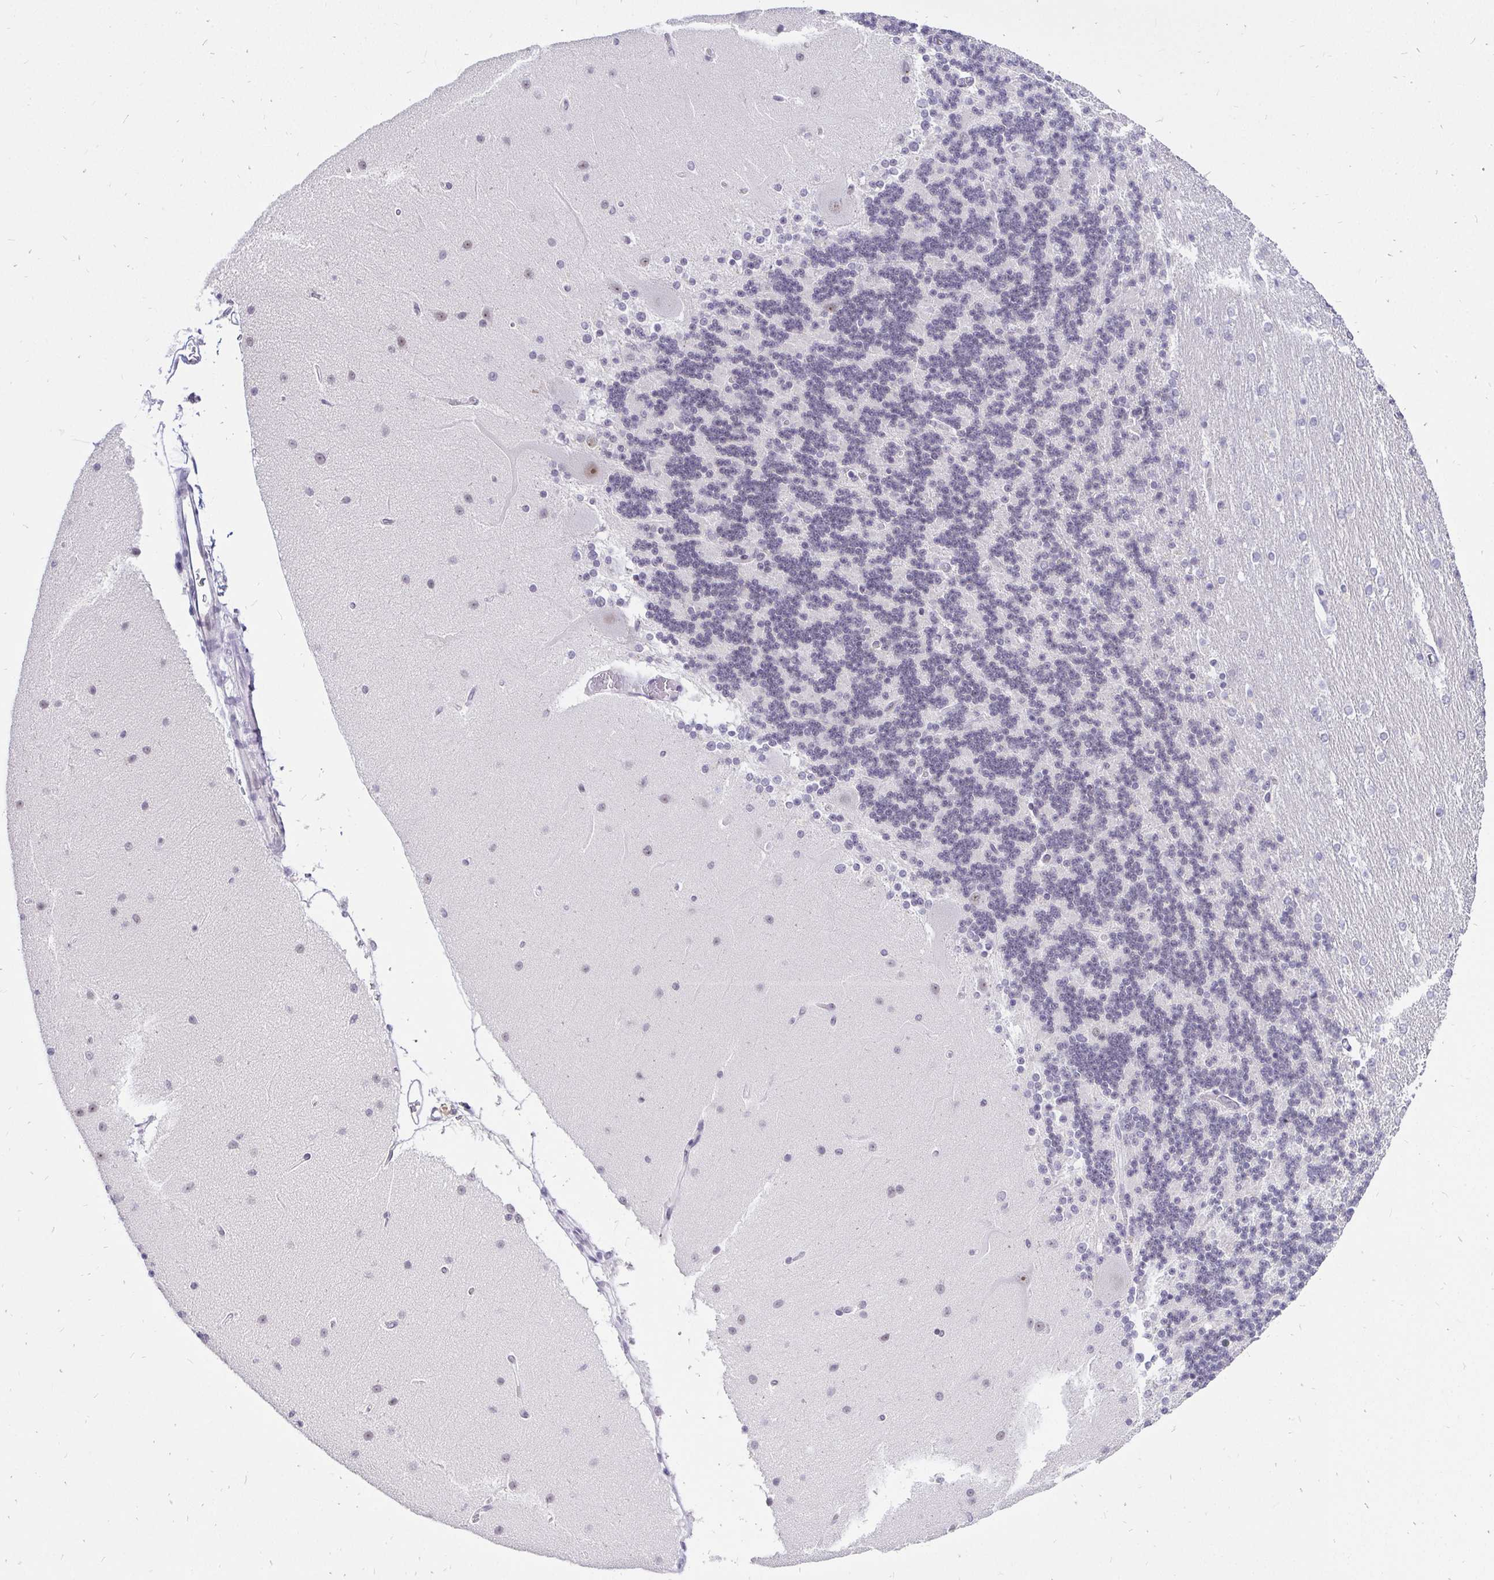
{"staining": {"intensity": "negative", "quantity": "none", "location": "none"}, "tissue": "cerebellum", "cell_type": "Cells in granular layer", "image_type": "normal", "snomed": [{"axis": "morphology", "description": "Normal tissue, NOS"}, {"axis": "topography", "description": "Cerebellum"}], "caption": "Protein analysis of benign cerebellum demonstrates no significant expression in cells in granular layer. (DAB (3,3'-diaminobenzidine) IHC, high magnification).", "gene": "ZNF860", "patient": {"sex": "female", "age": 54}}